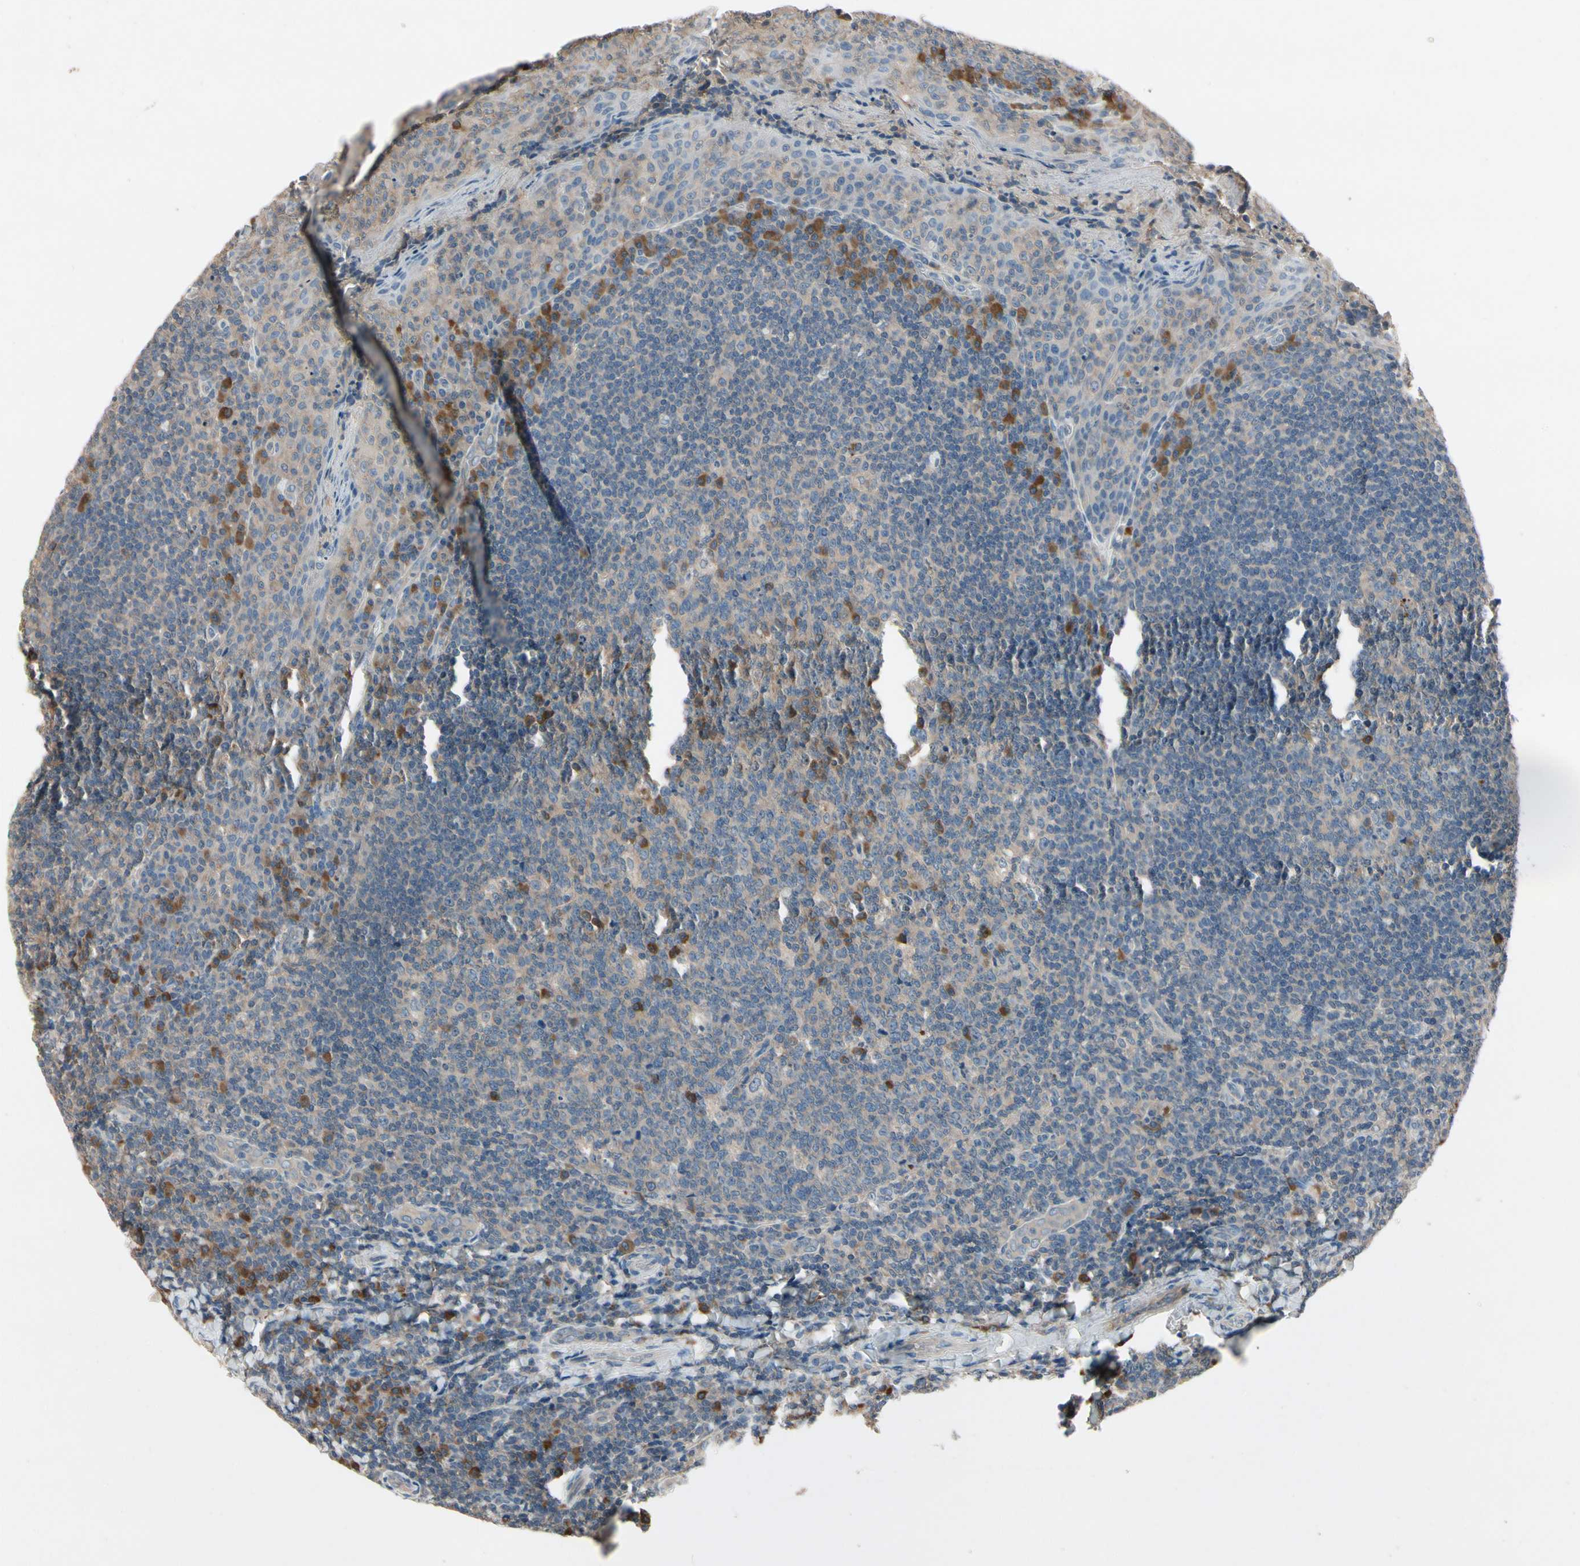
{"staining": {"intensity": "weak", "quantity": ">75%", "location": "cytoplasmic/membranous"}, "tissue": "tonsil", "cell_type": "Germinal center cells", "image_type": "normal", "snomed": [{"axis": "morphology", "description": "Normal tissue, NOS"}, {"axis": "topography", "description": "Tonsil"}], "caption": "Protein expression analysis of unremarkable tonsil reveals weak cytoplasmic/membranous positivity in about >75% of germinal center cells.", "gene": "IL1RL1", "patient": {"sex": "male", "age": 17}}